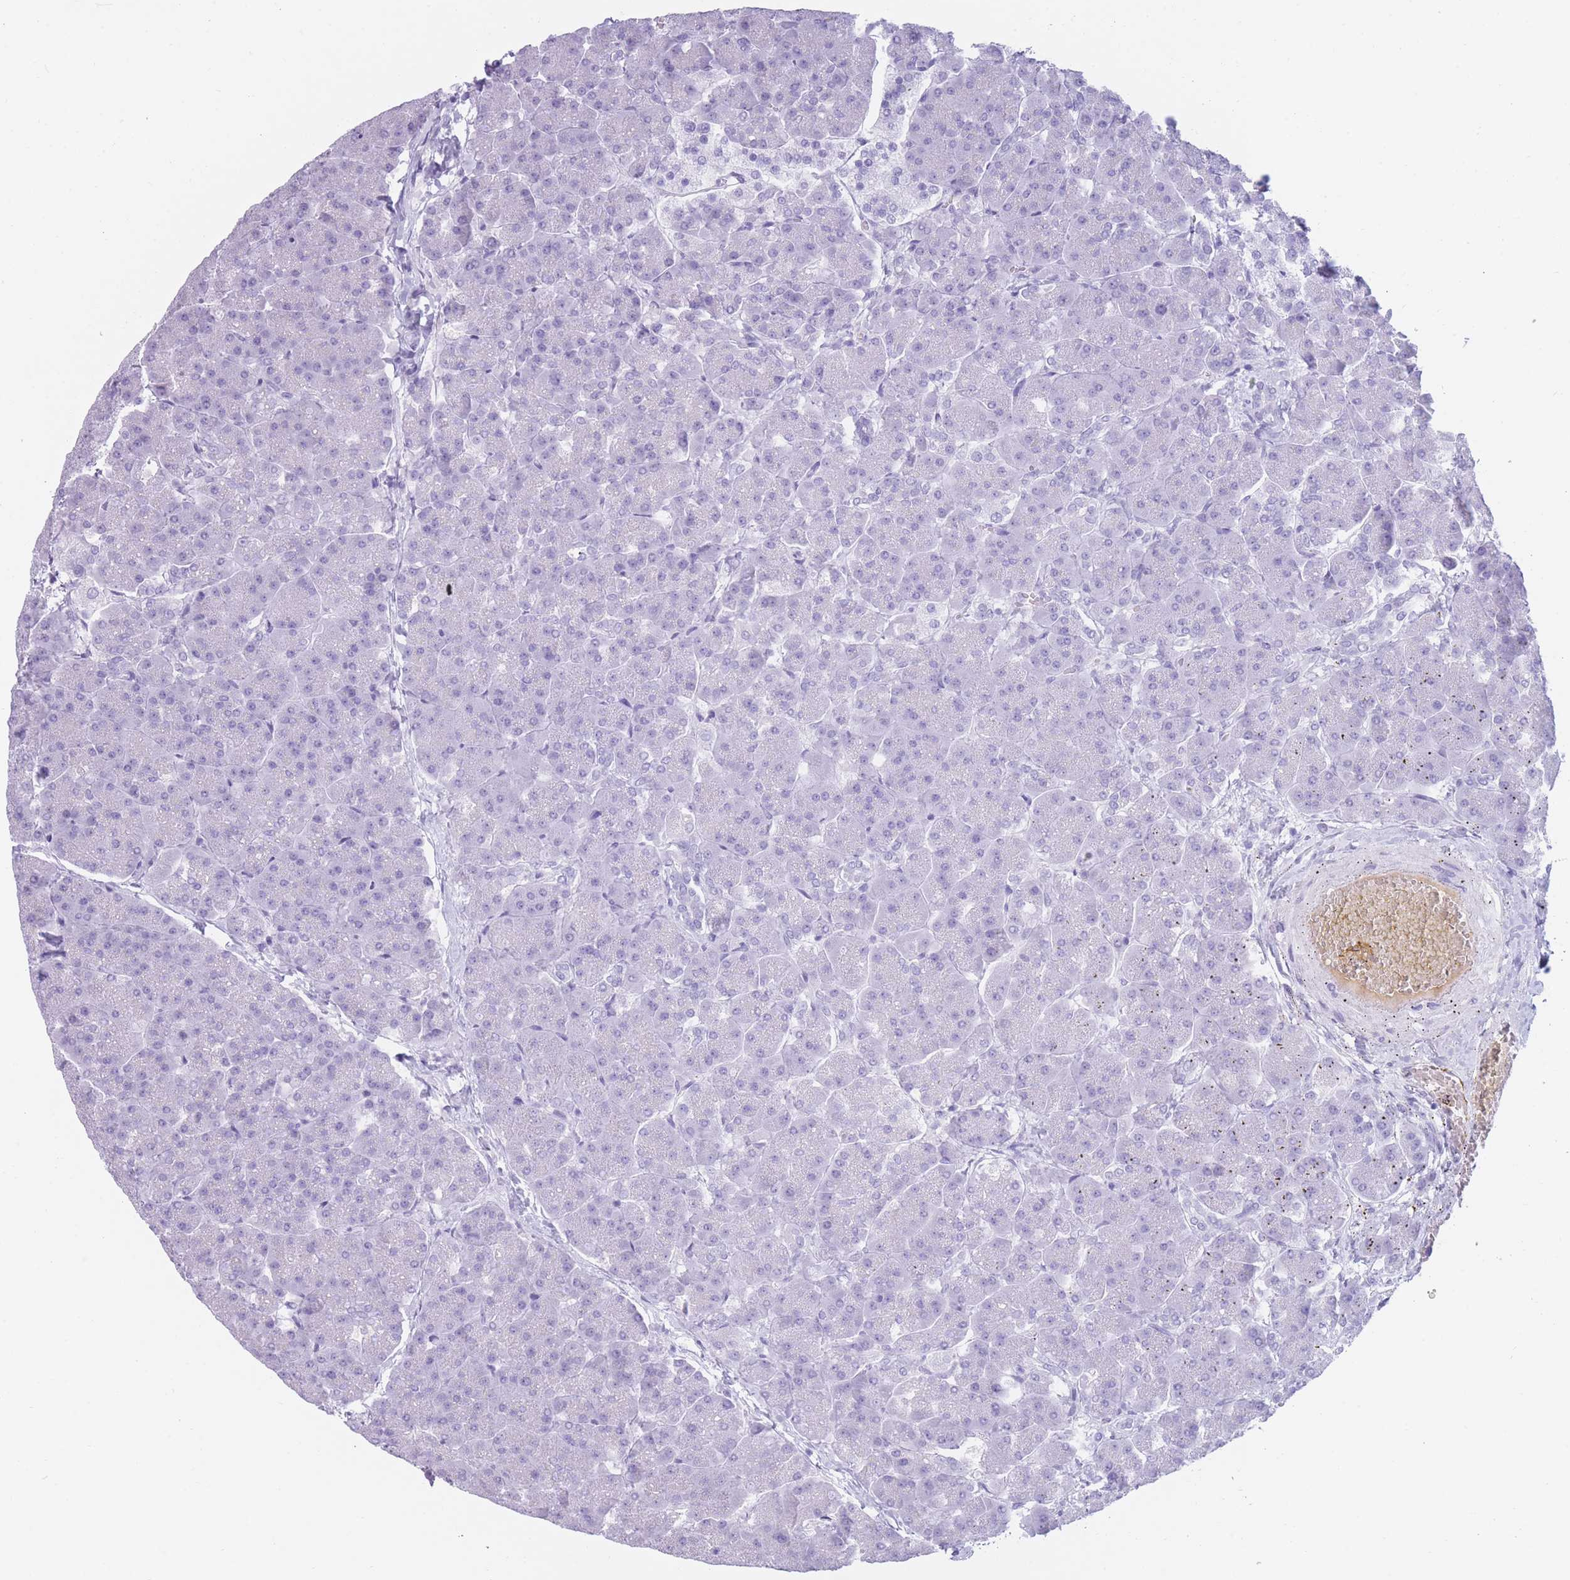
{"staining": {"intensity": "negative", "quantity": "none", "location": "none"}, "tissue": "pancreas", "cell_type": "Exocrine glandular cells", "image_type": "normal", "snomed": [{"axis": "morphology", "description": "Normal tissue, NOS"}, {"axis": "topography", "description": "Pancreas"}, {"axis": "topography", "description": "Peripheral nerve tissue"}], "caption": "This is a photomicrograph of IHC staining of benign pancreas, which shows no positivity in exocrine glandular cells.", "gene": "TNFSF11", "patient": {"sex": "male", "age": 54}}